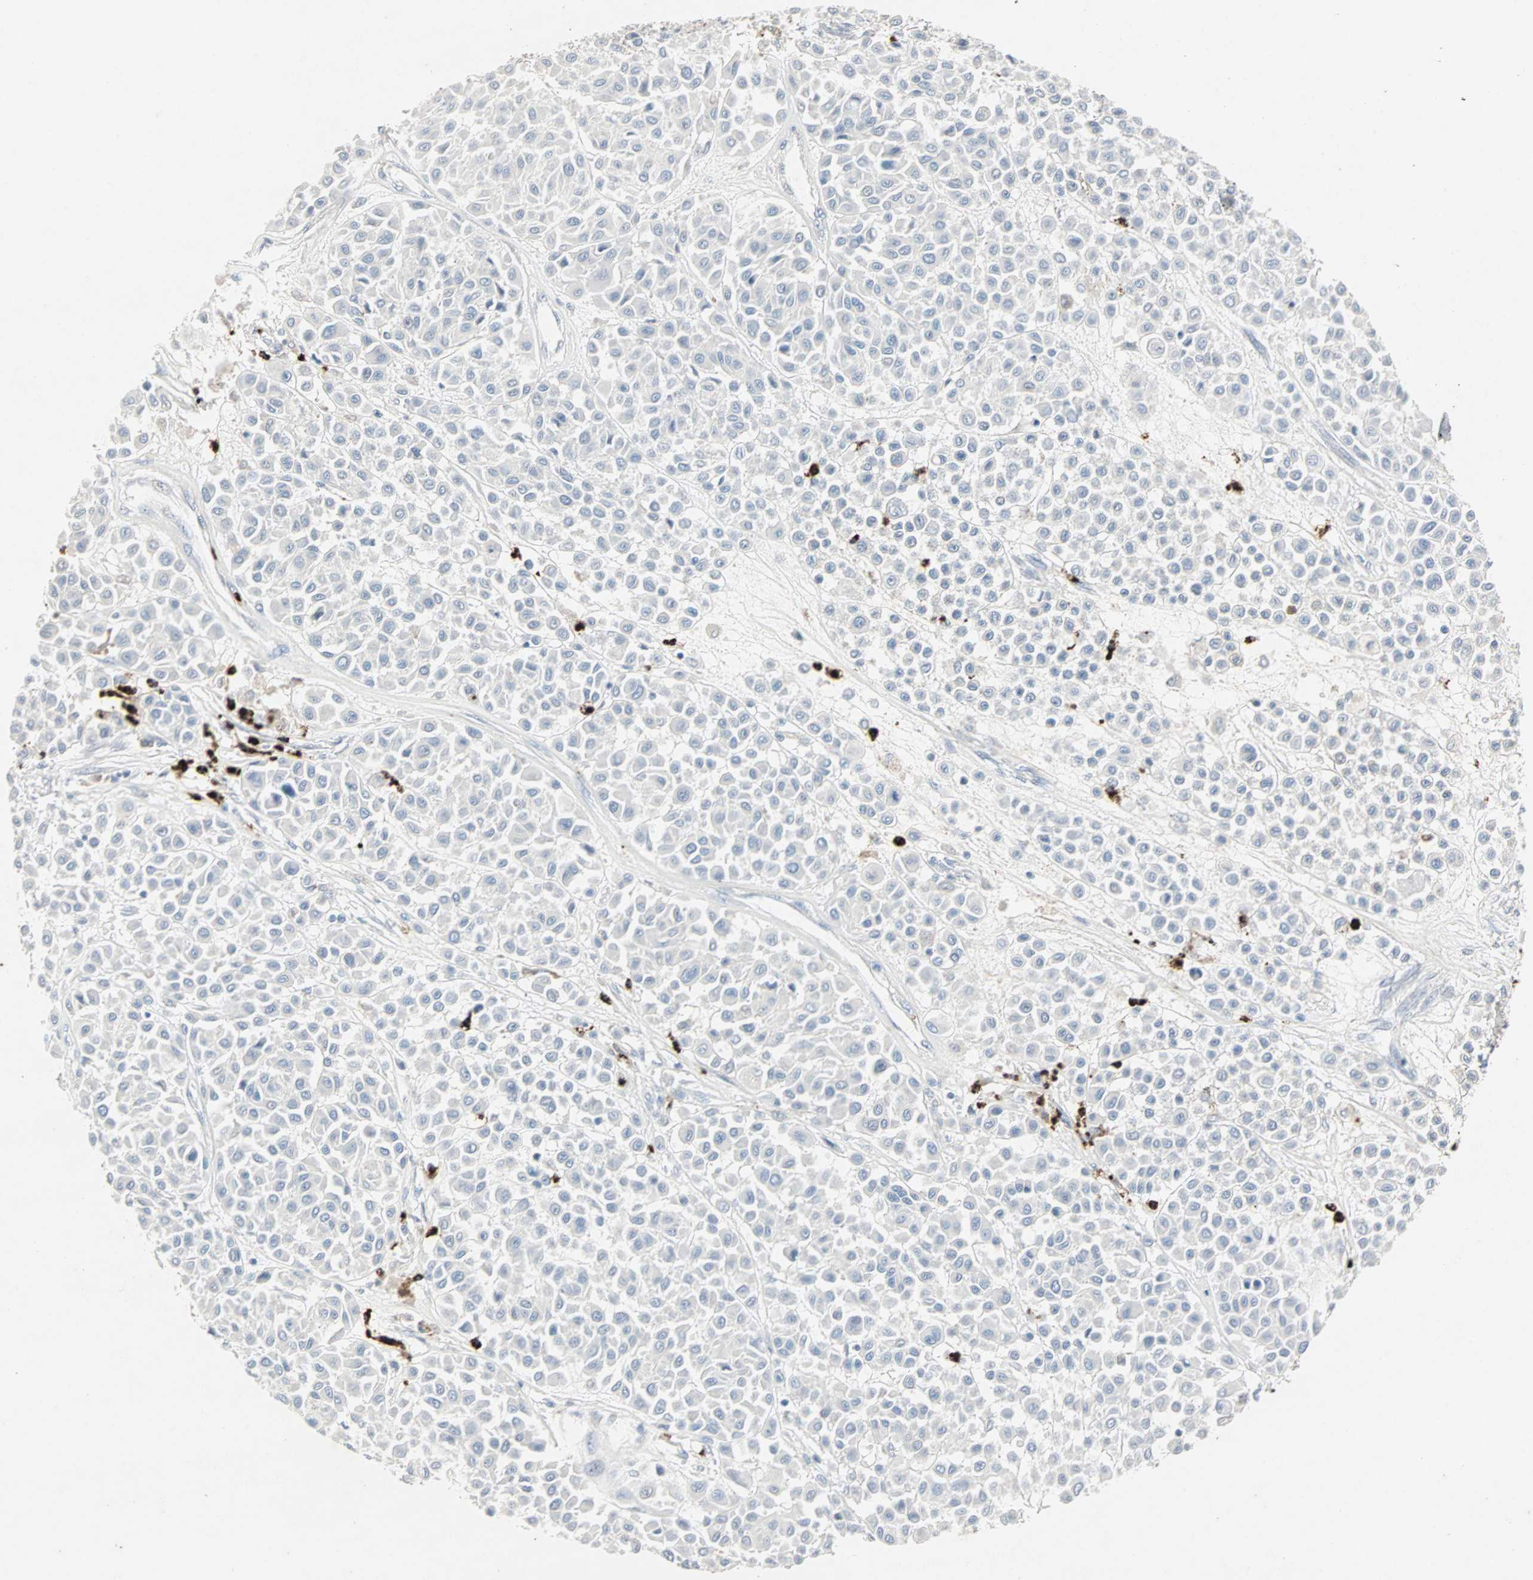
{"staining": {"intensity": "negative", "quantity": "none", "location": "none"}, "tissue": "melanoma", "cell_type": "Tumor cells", "image_type": "cancer", "snomed": [{"axis": "morphology", "description": "Malignant melanoma, Metastatic site"}, {"axis": "topography", "description": "Soft tissue"}], "caption": "There is no significant positivity in tumor cells of malignant melanoma (metastatic site). The staining was performed using DAB (3,3'-diaminobenzidine) to visualize the protein expression in brown, while the nuclei were stained in blue with hematoxylin (Magnification: 20x).", "gene": "CEACAM6", "patient": {"sex": "male", "age": 41}}